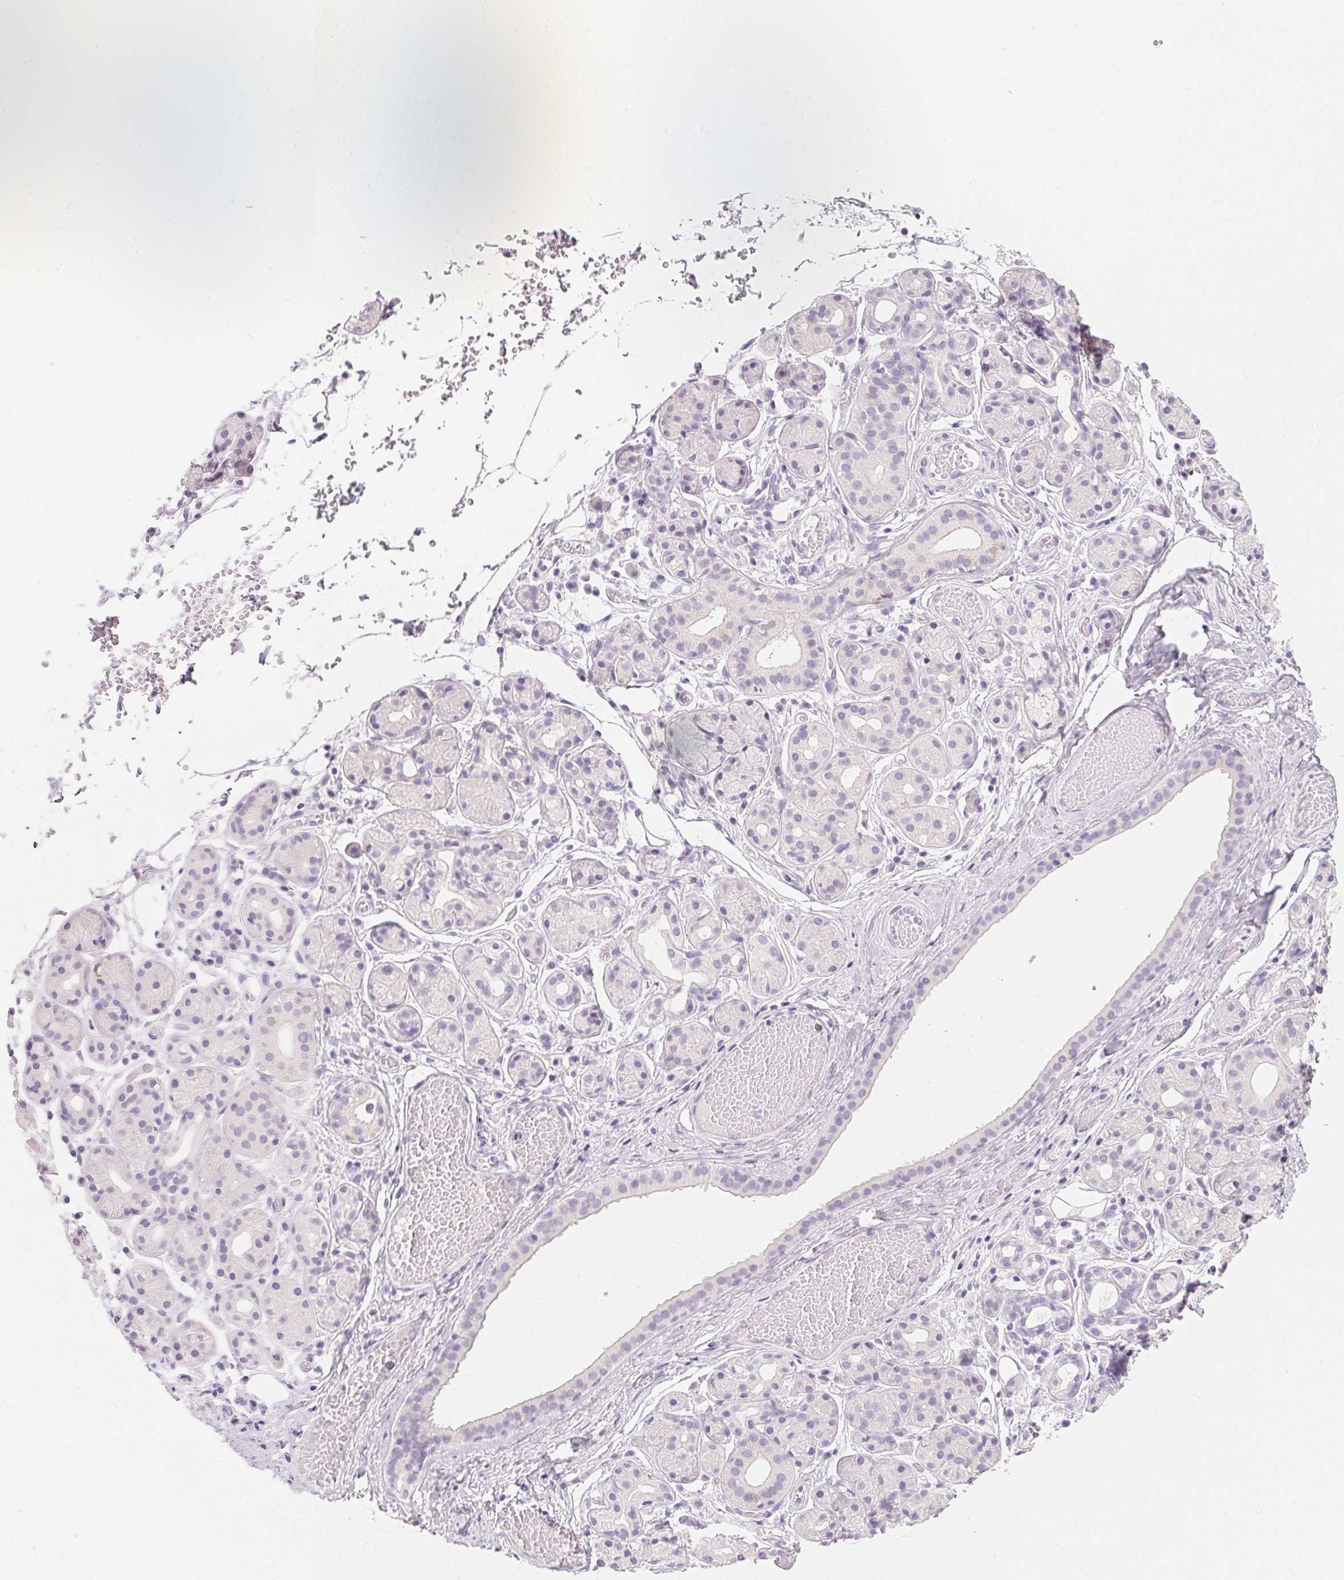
{"staining": {"intensity": "negative", "quantity": "none", "location": "none"}, "tissue": "salivary gland", "cell_type": "Glandular cells", "image_type": "normal", "snomed": [{"axis": "morphology", "description": "Normal tissue, NOS"}, {"axis": "topography", "description": "Salivary gland"}, {"axis": "topography", "description": "Peripheral nerve tissue"}], "caption": "This is an IHC histopathology image of benign human salivary gland. There is no expression in glandular cells.", "gene": "ACP3", "patient": {"sex": "male", "age": 71}}